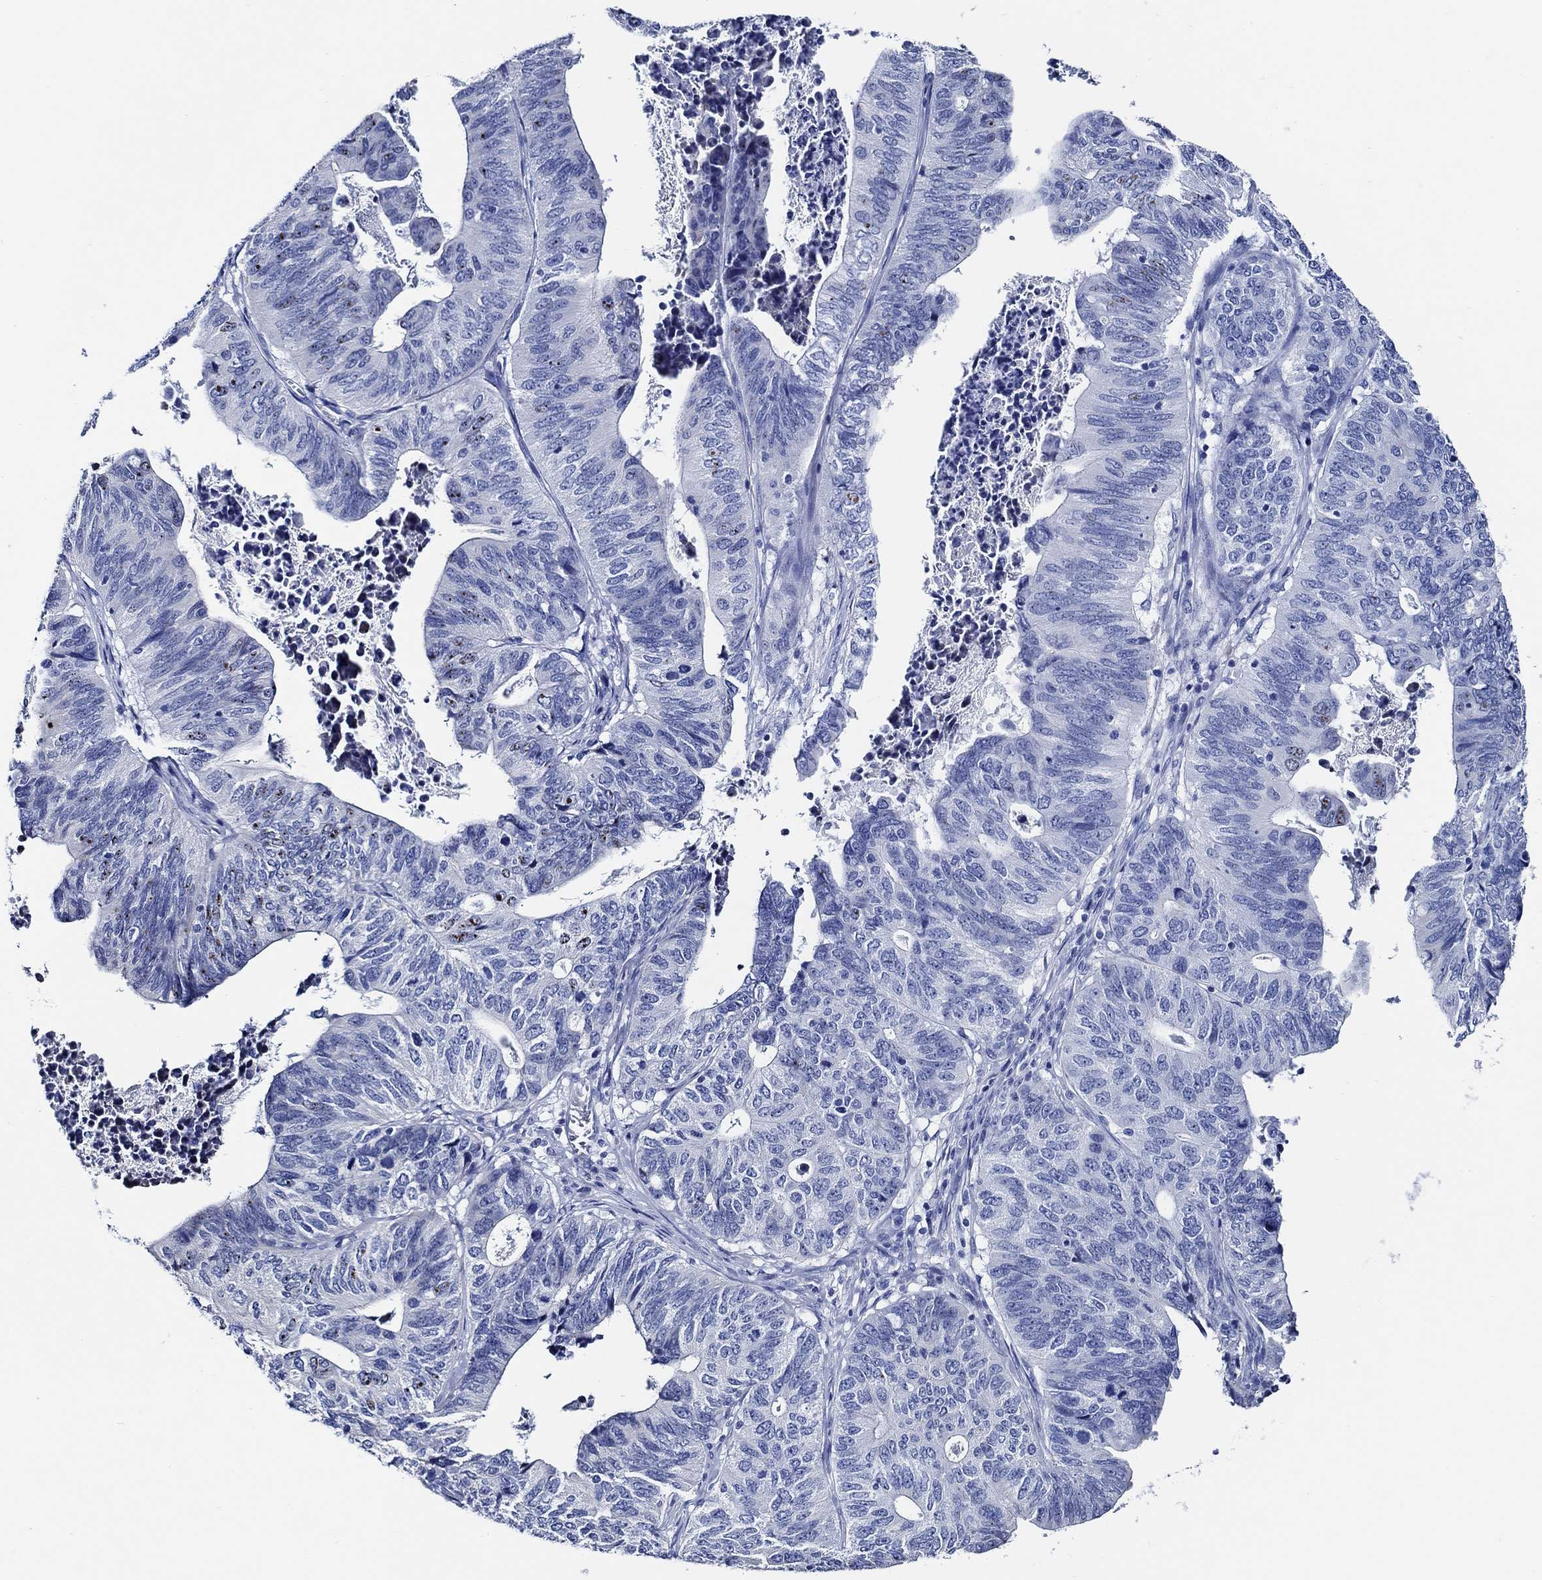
{"staining": {"intensity": "negative", "quantity": "none", "location": "none"}, "tissue": "stomach cancer", "cell_type": "Tumor cells", "image_type": "cancer", "snomed": [{"axis": "morphology", "description": "Adenocarcinoma, NOS"}, {"axis": "topography", "description": "Stomach, upper"}], "caption": "There is no significant positivity in tumor cells of stomach cancer (adenocarcinoma). Brightfield microscopy of IHC stained with DAB (3,3'-diaminobenzidine) (brown) and hematoxylin (blue), captured at high magnification.", "gene": "WDR62", "patient": {"sex": "female", "age": 67}}